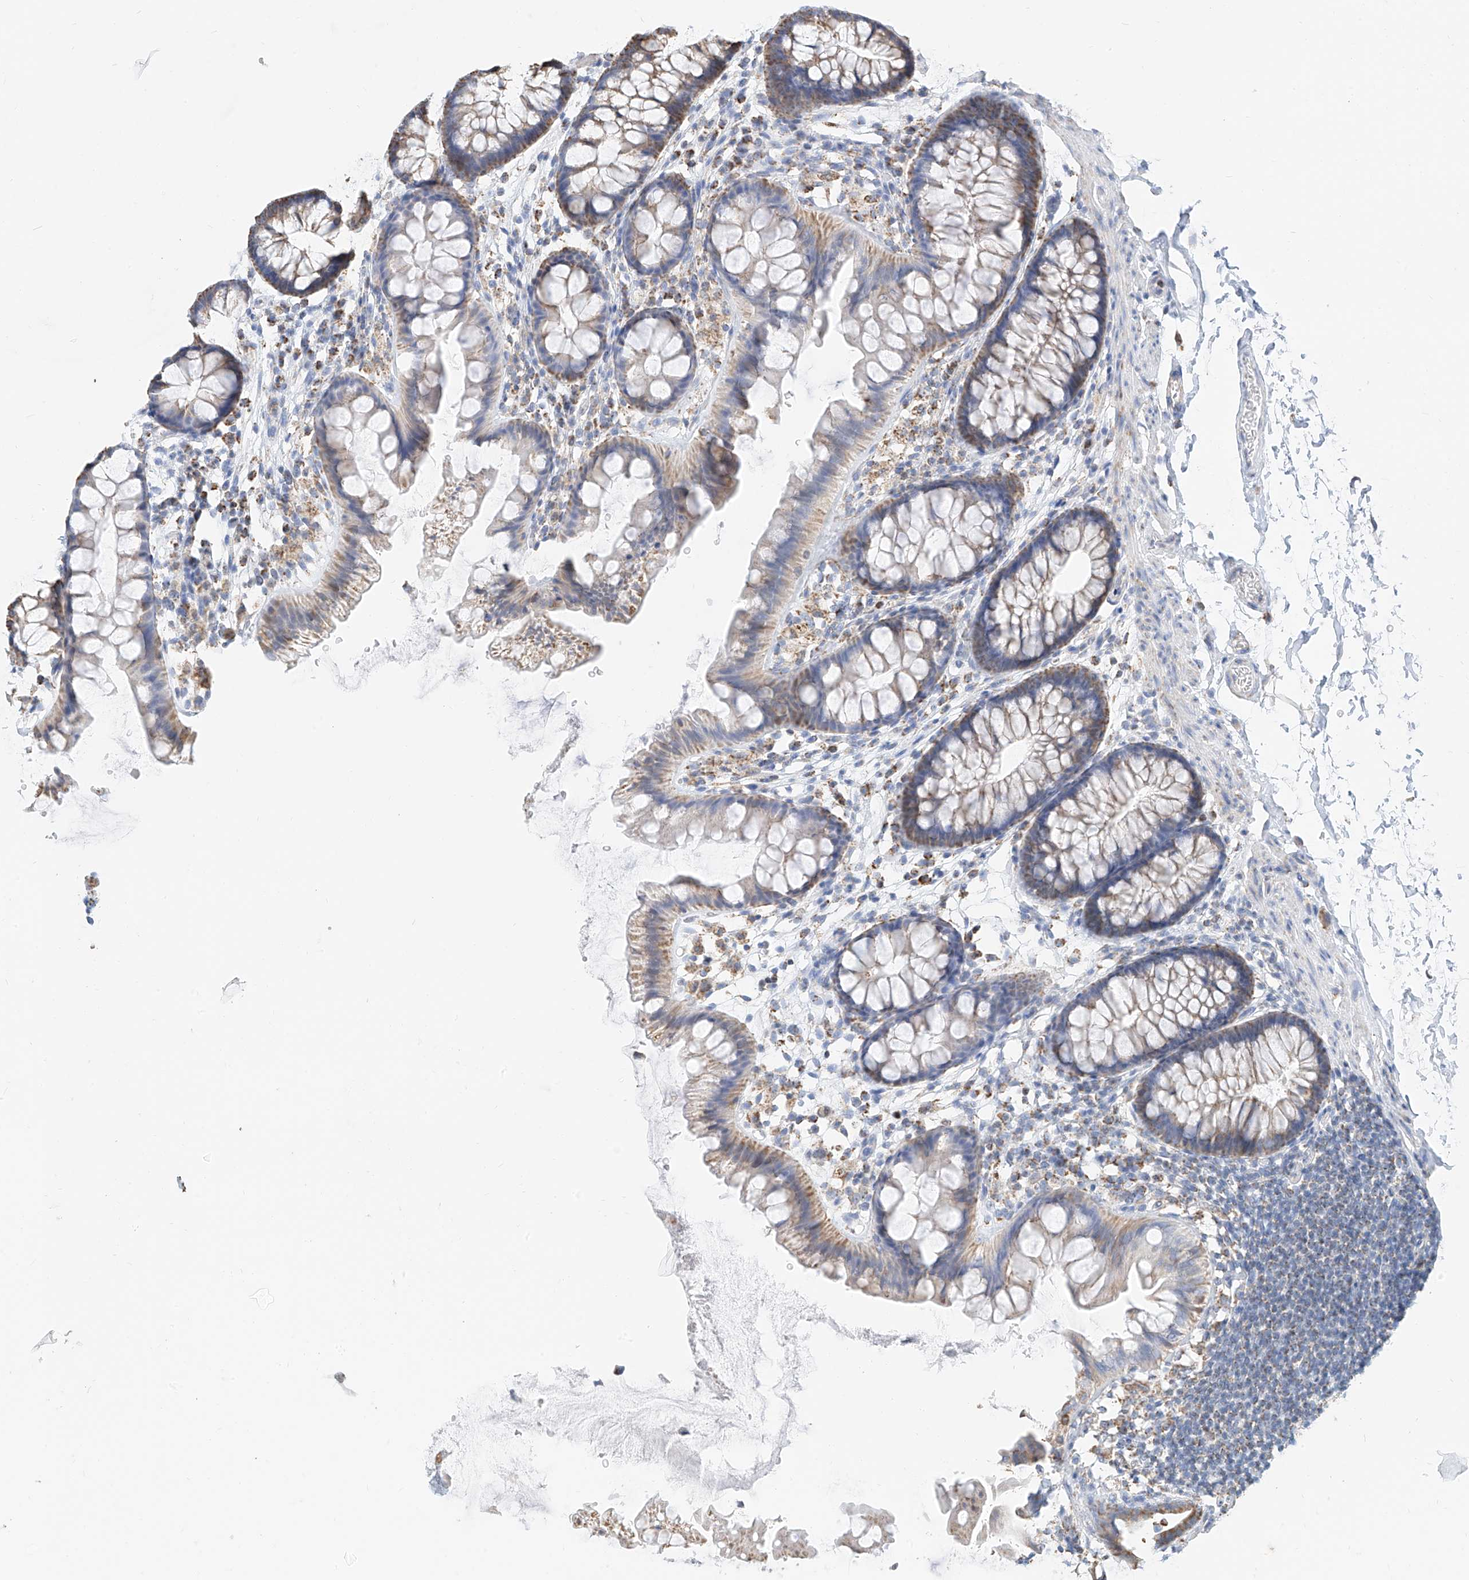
{"staining": {"intensity": "negative", "quantity": "none", "location": "none"}, "tissue": "colon", "cell_type": "Endothelial cells", "image_type": "normal", "snomed": [{"axis": "morphology", "description": "Normal tissue, NOS"}, {"axis": "topography", "description": "Colon"}], "caption": "Colon was stained to show a protein in brown. There is no significant expression in endothelial cells. Brightfield microscopy of immunohistochemistry stained with DAB (3,3'-diaminobenzidine) (brown) and hematoxylin (blue), captured at high magnification.", "gene": "NALCN", "patient": {"sex": "female", "age": 62}}